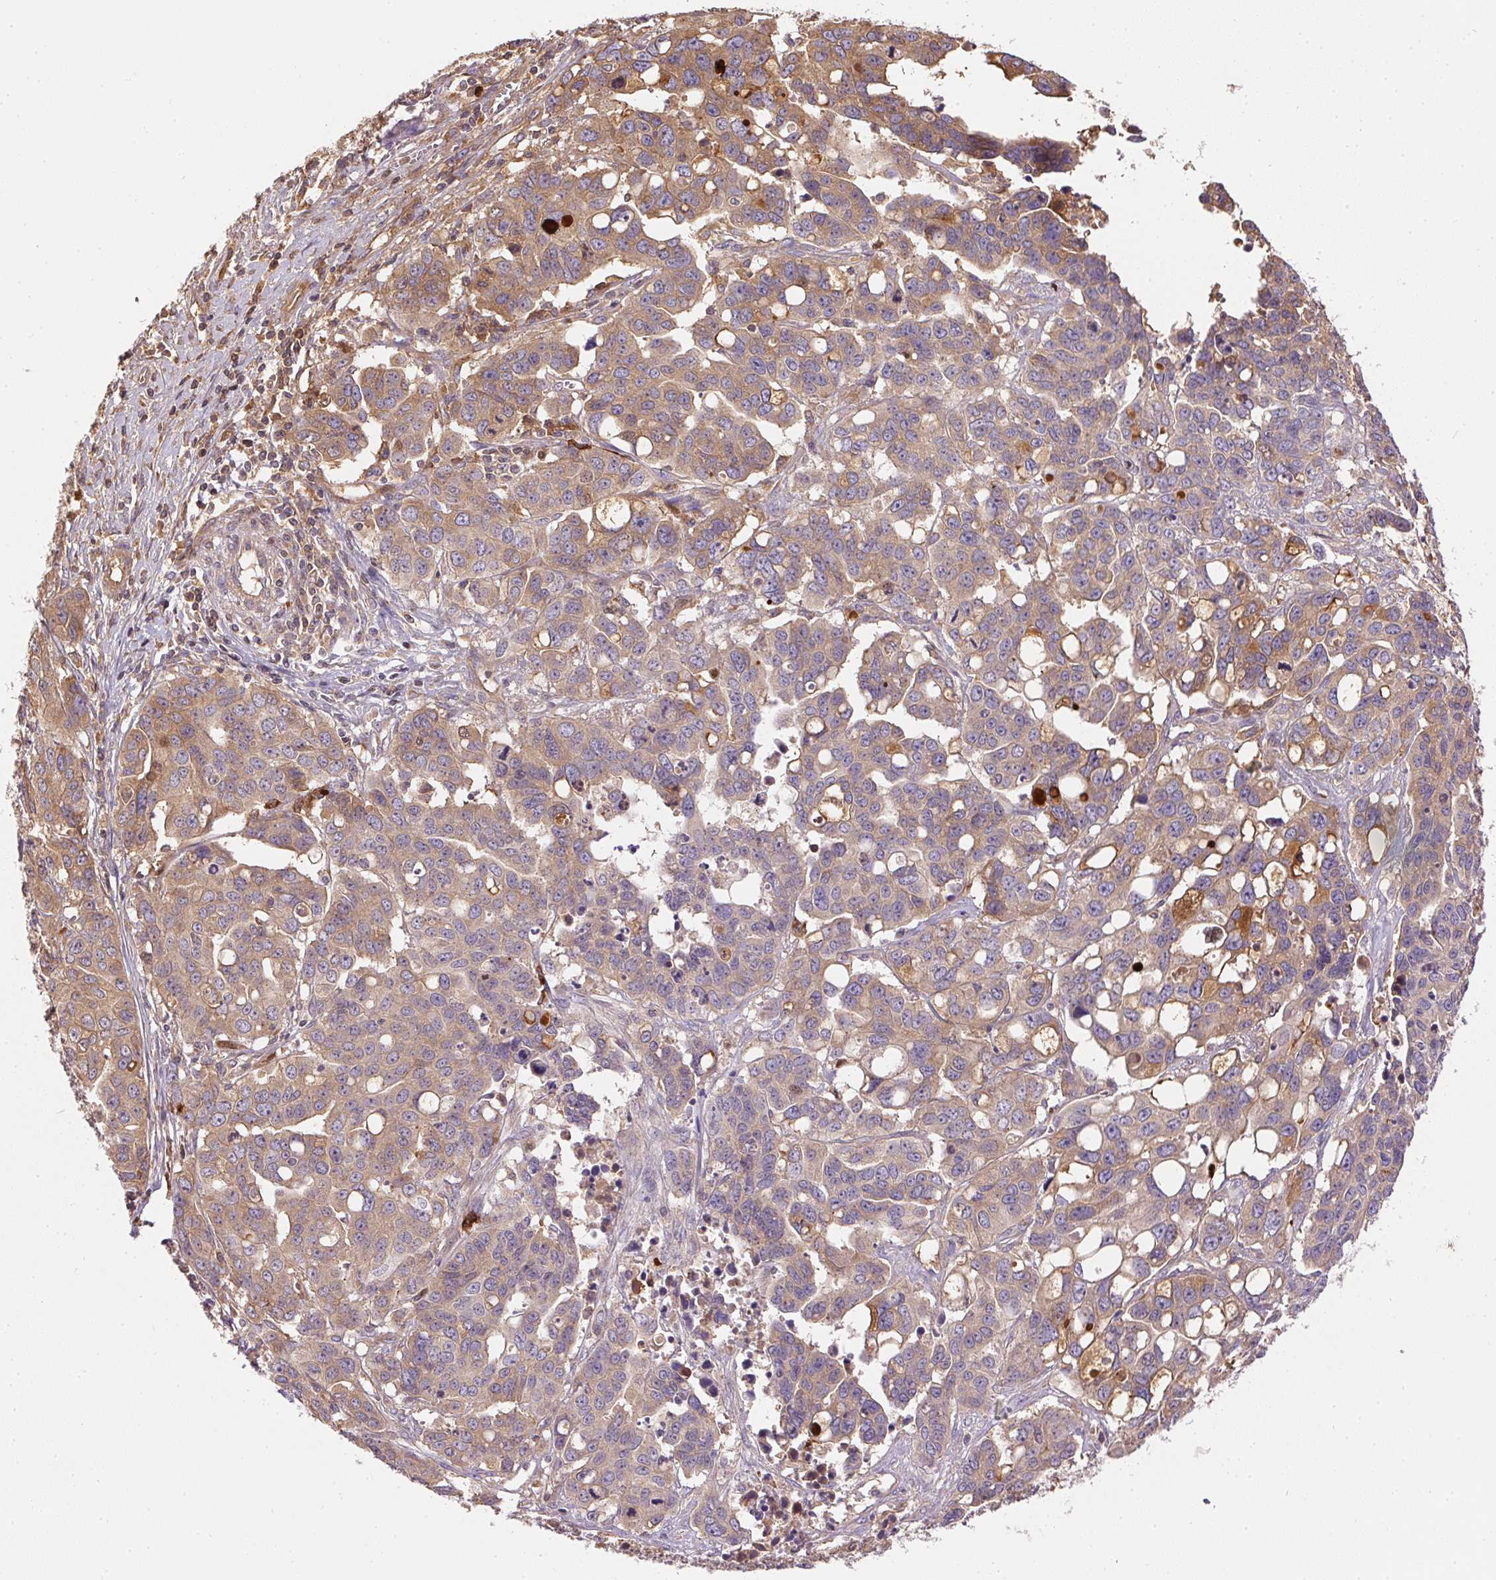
{"staining": {"intensity": "moderate", "quantity": "25%-75%", "location": "cytoplasmic/membranous"}, "tissue": "ovarian cancer", "cell_type": "Tumor cells", "image_type": "cancer", "snomed": [{"axis": "morphology", "description": "Carcinoma, endometroid"}, {"axis": "topography", "description": "Ovary"}], "caption": "Protein positivity by IHC demonstrates moderate cytoplasmic/membranous positivity in about 25%-75% of tumor cells in ovarian cancer.", "gene": "ORM1", "patient": {"sex": "female", "age": 78}}